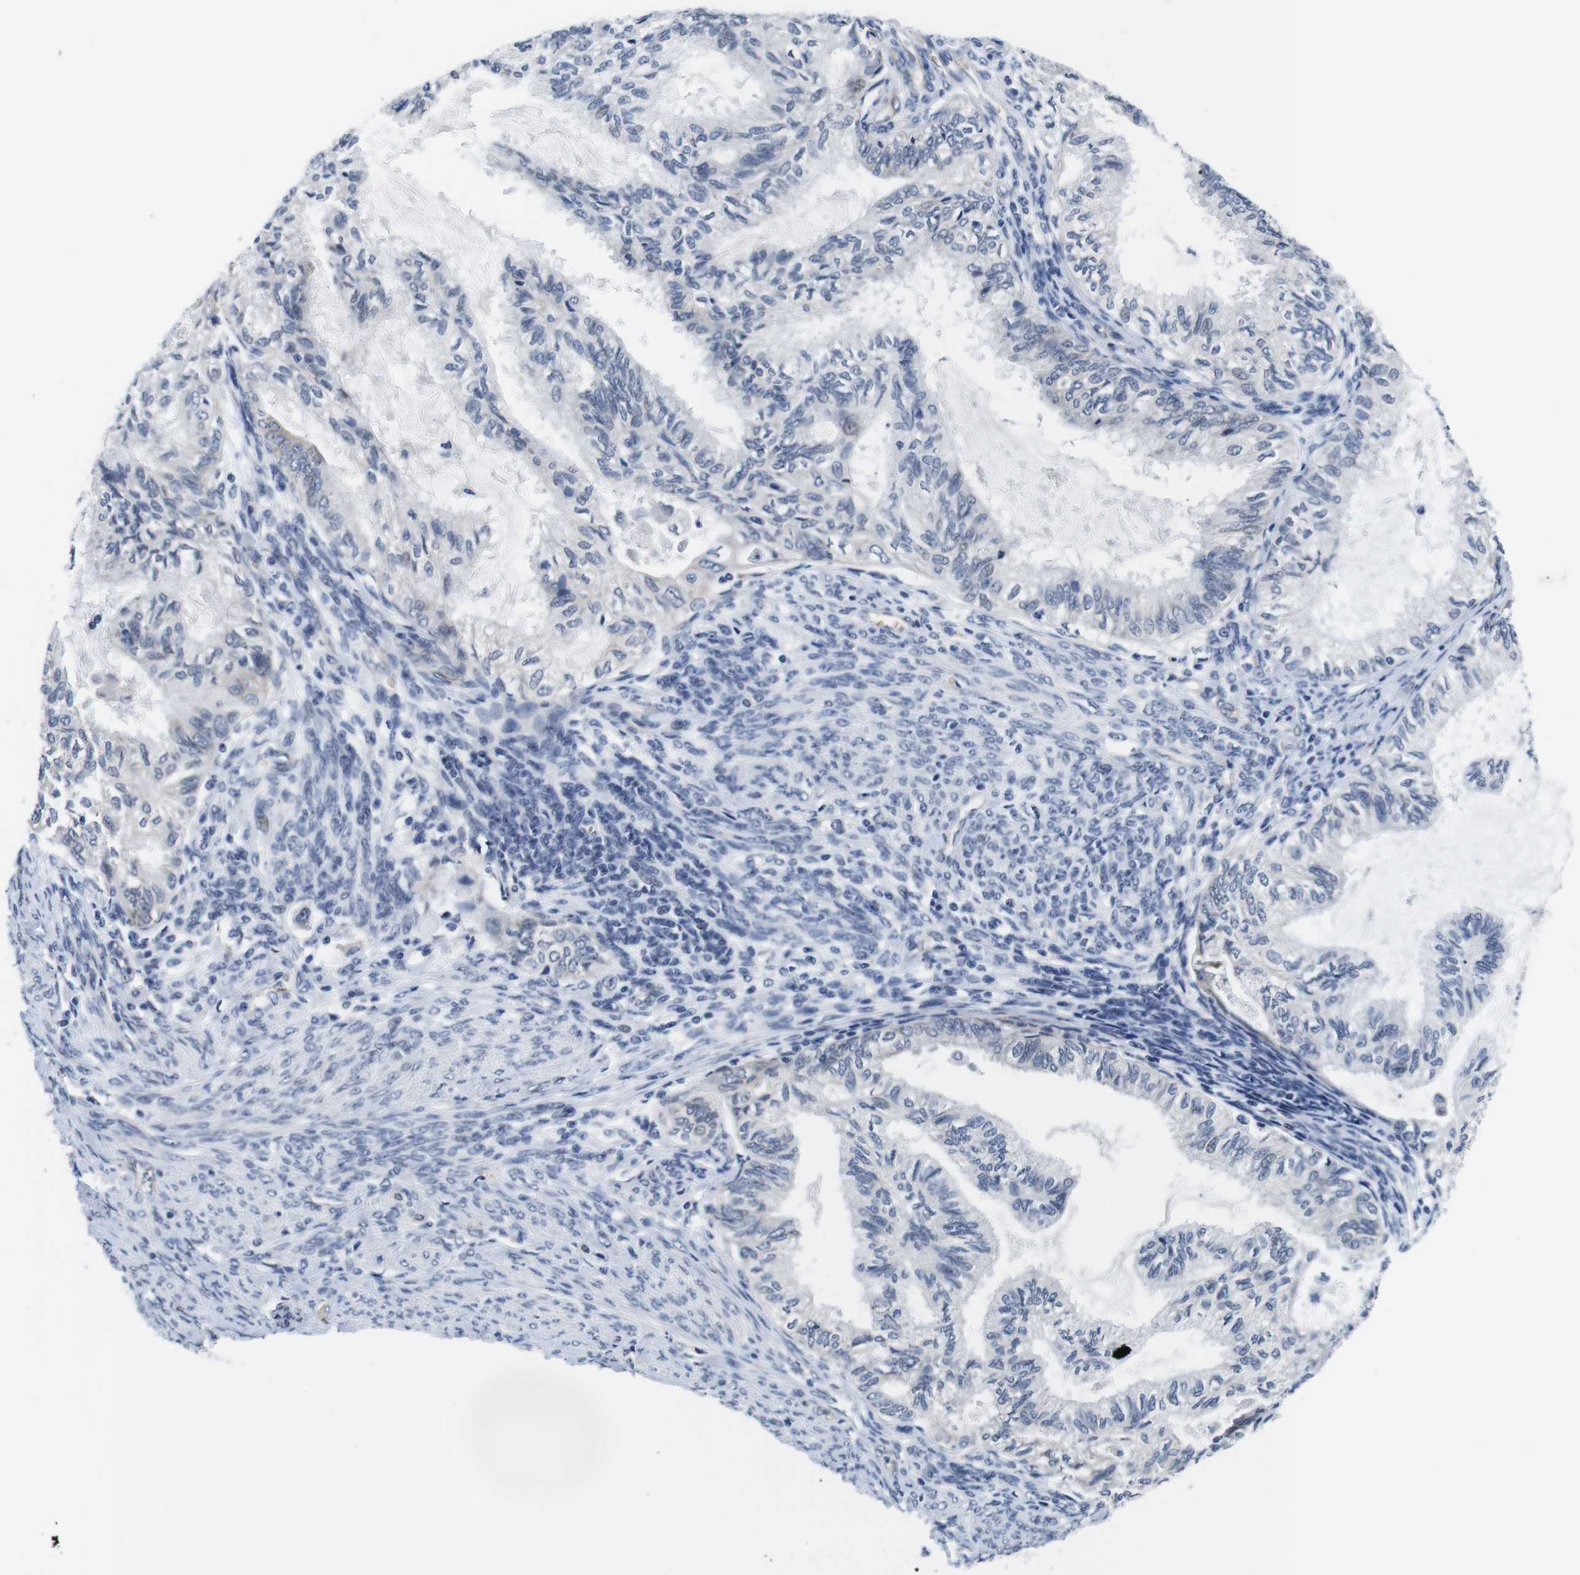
{"staining": {"intensity": "negative", "quantity": "none", "location": "none"}, "tissue": "cervical cancer", "cell_type": "Tumor cells", "image_type": "cancer", "snomed": [{"axis": "morphology", "description": "Normal tissue, NOS"}, {"axis": "morphology", "description": "Adenocarcinoma, NOS"}, {"axis": "topography", "description": "Cervix"}, {"axis": "topography", "description": "Endometrium"}], "caption": "A photomicrograph of cervical cancer (adenocarcinoma) stained for a protein exhibits no brown staining in tumor cells.", "gene": "SOCS3", "patient": {"sex": "female", "age": 86}}